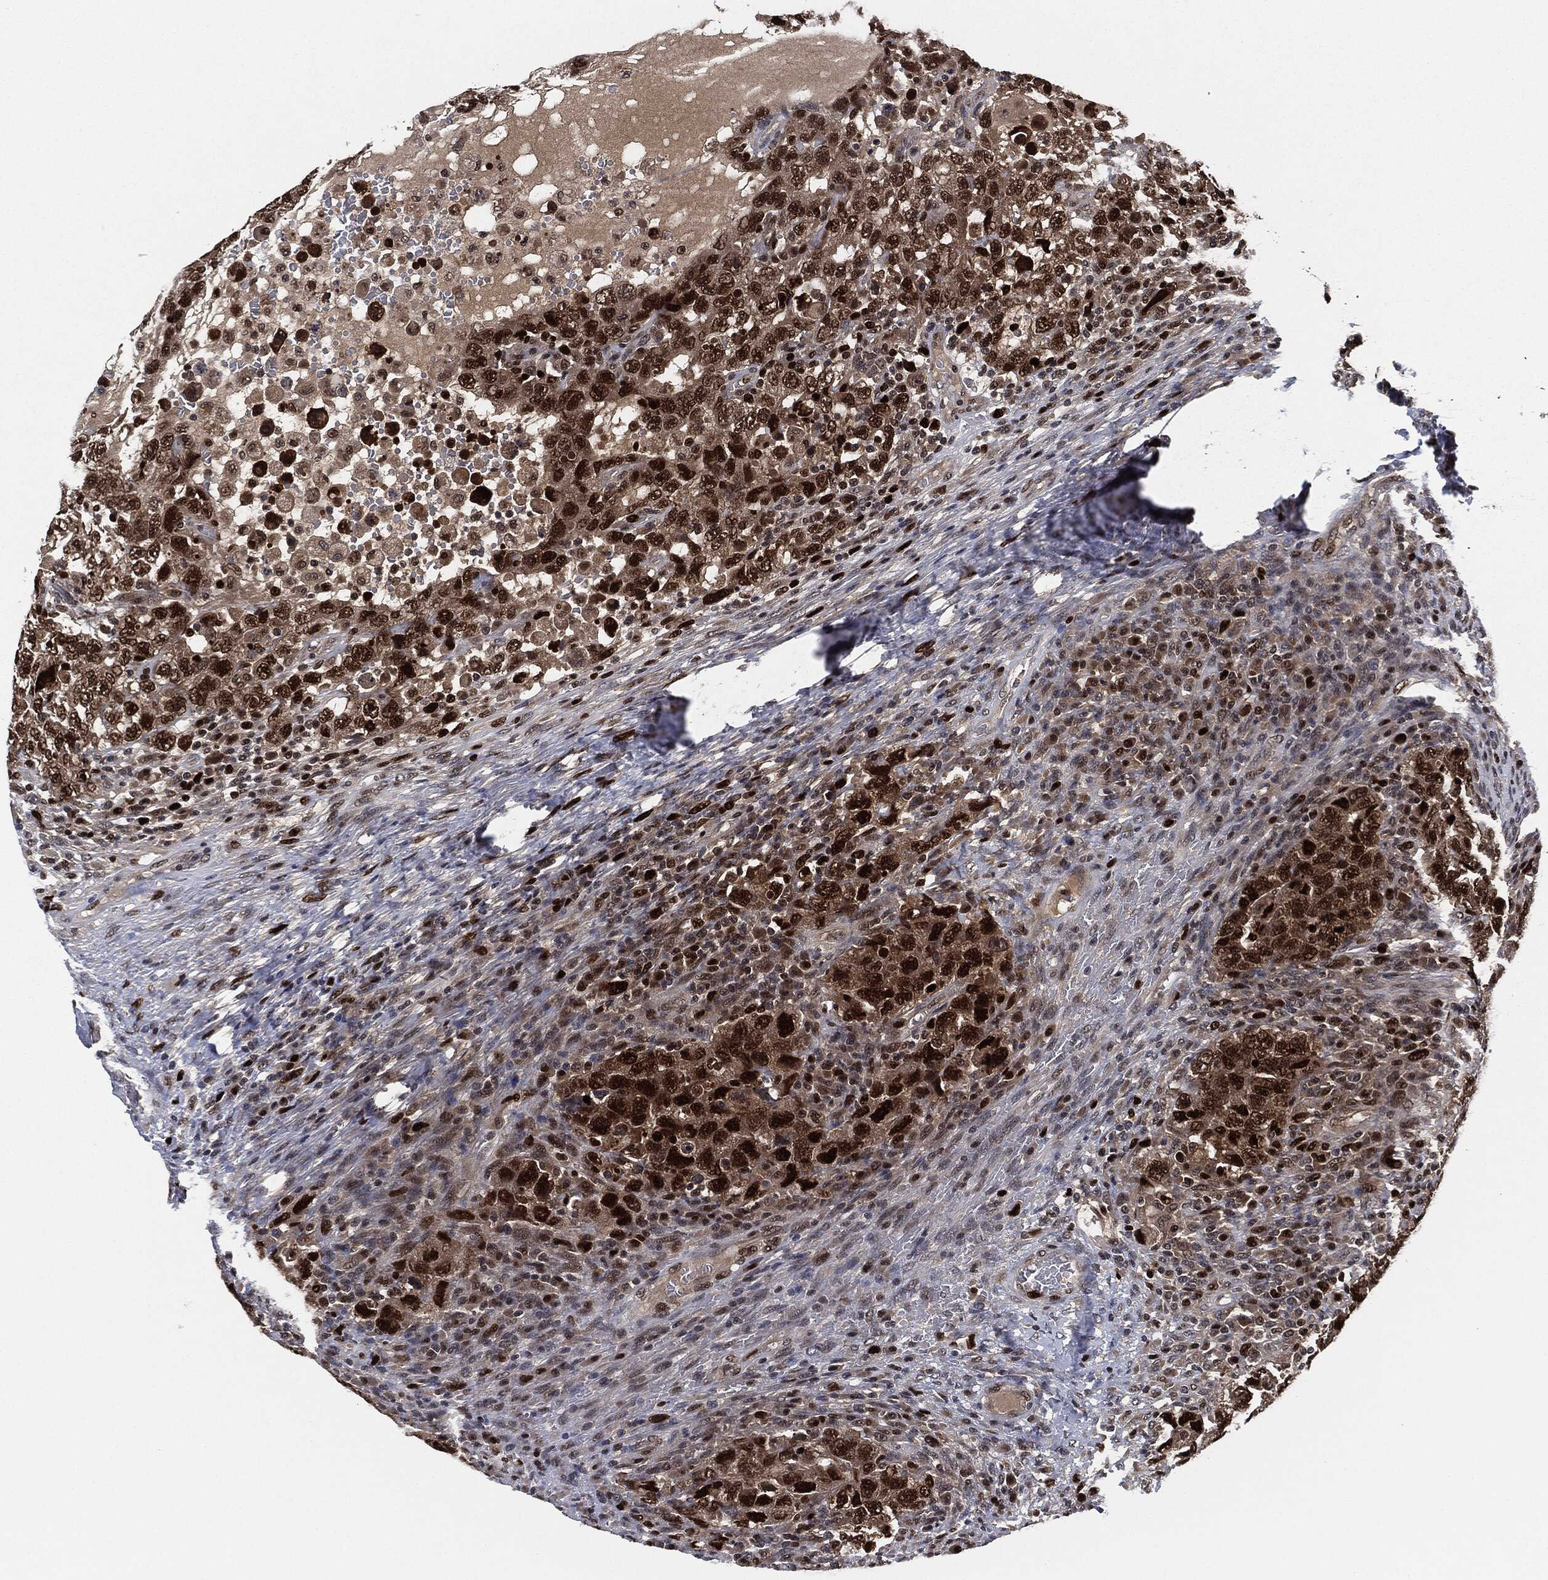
{"staining": {"intensity": "strong", "quantity": ">75%", "location": "cytoplasmic/membranous,nuclear"}, "tissue": "testis cancer", "cell_type": "Tumor cells", "image_type": "cancer", "snomed": [{"axis": "morphology", "description": "Carcinoma, Embryonal, NOS"}, {"axis": "topography", "description": "Testis"}], "caption": "Human testis cancer stained with a brown dye demonstrates strong cytoplasmic/membranous and nuclear positive expression in about >75% of tumor cells.", "gene": "PCNA", "patient": {"sex": "male", "age": 26}}